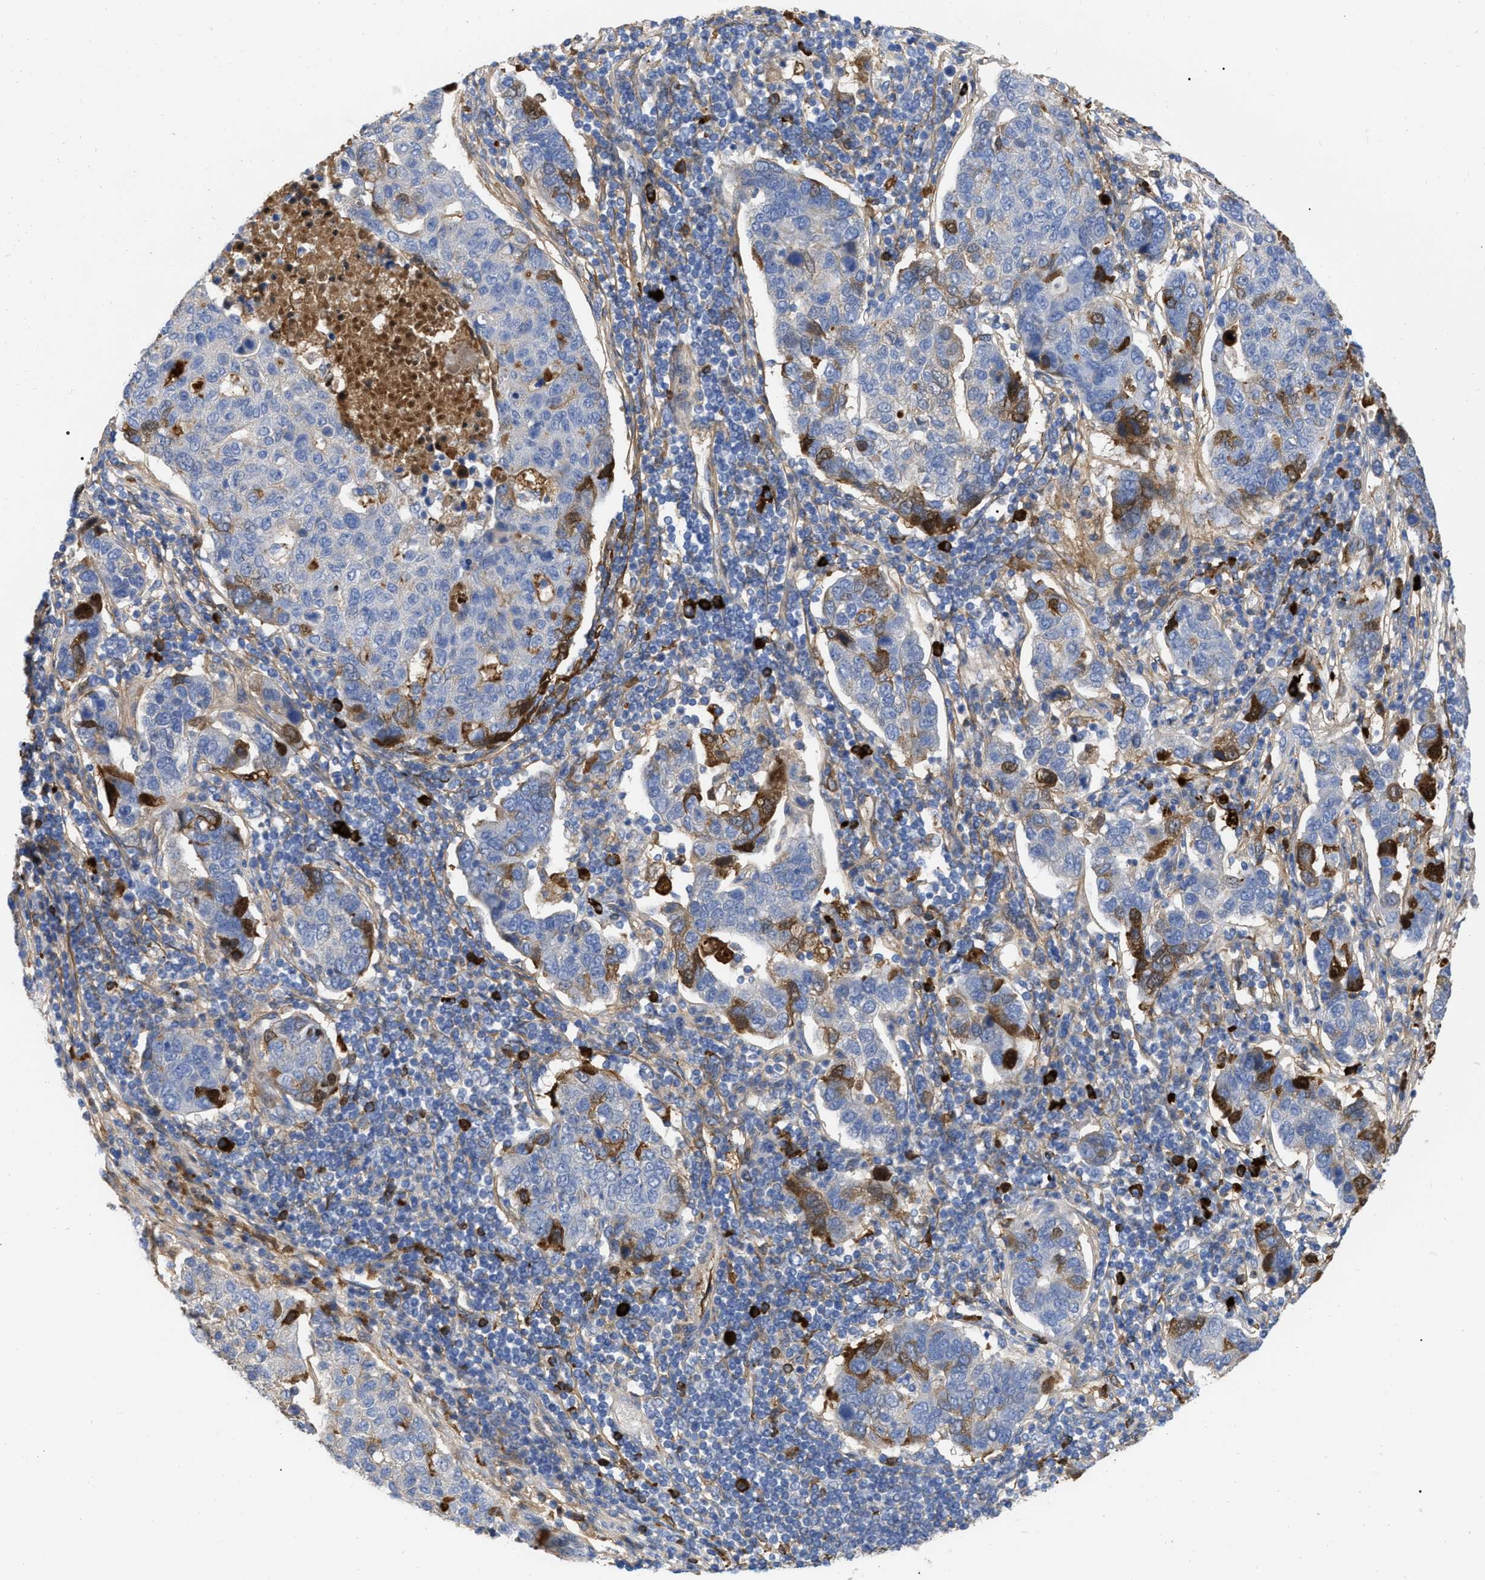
{"staining": {"intensity": "strong", "quantity": "<25%", "location": "cytoplasmic/membranous"}, "tissue": "pancreatic cancer", "cell_type": "Tumor cells", "image_type": "cancer", "snomed": [{"axis": "morphology", "description": "Adenocarcinoma, NOS"}, {"axis": "topography", "description": "Pancreas"}], "caption": "Immunohistochemical staining of human pancreatic adenocarcinoma shows medium levels of strong cytoplasmic/membranous protein expression in about <25% of tumor cells.", "gene": "IGHV5-51", "patient": {"sex": "female", "age": 61}}